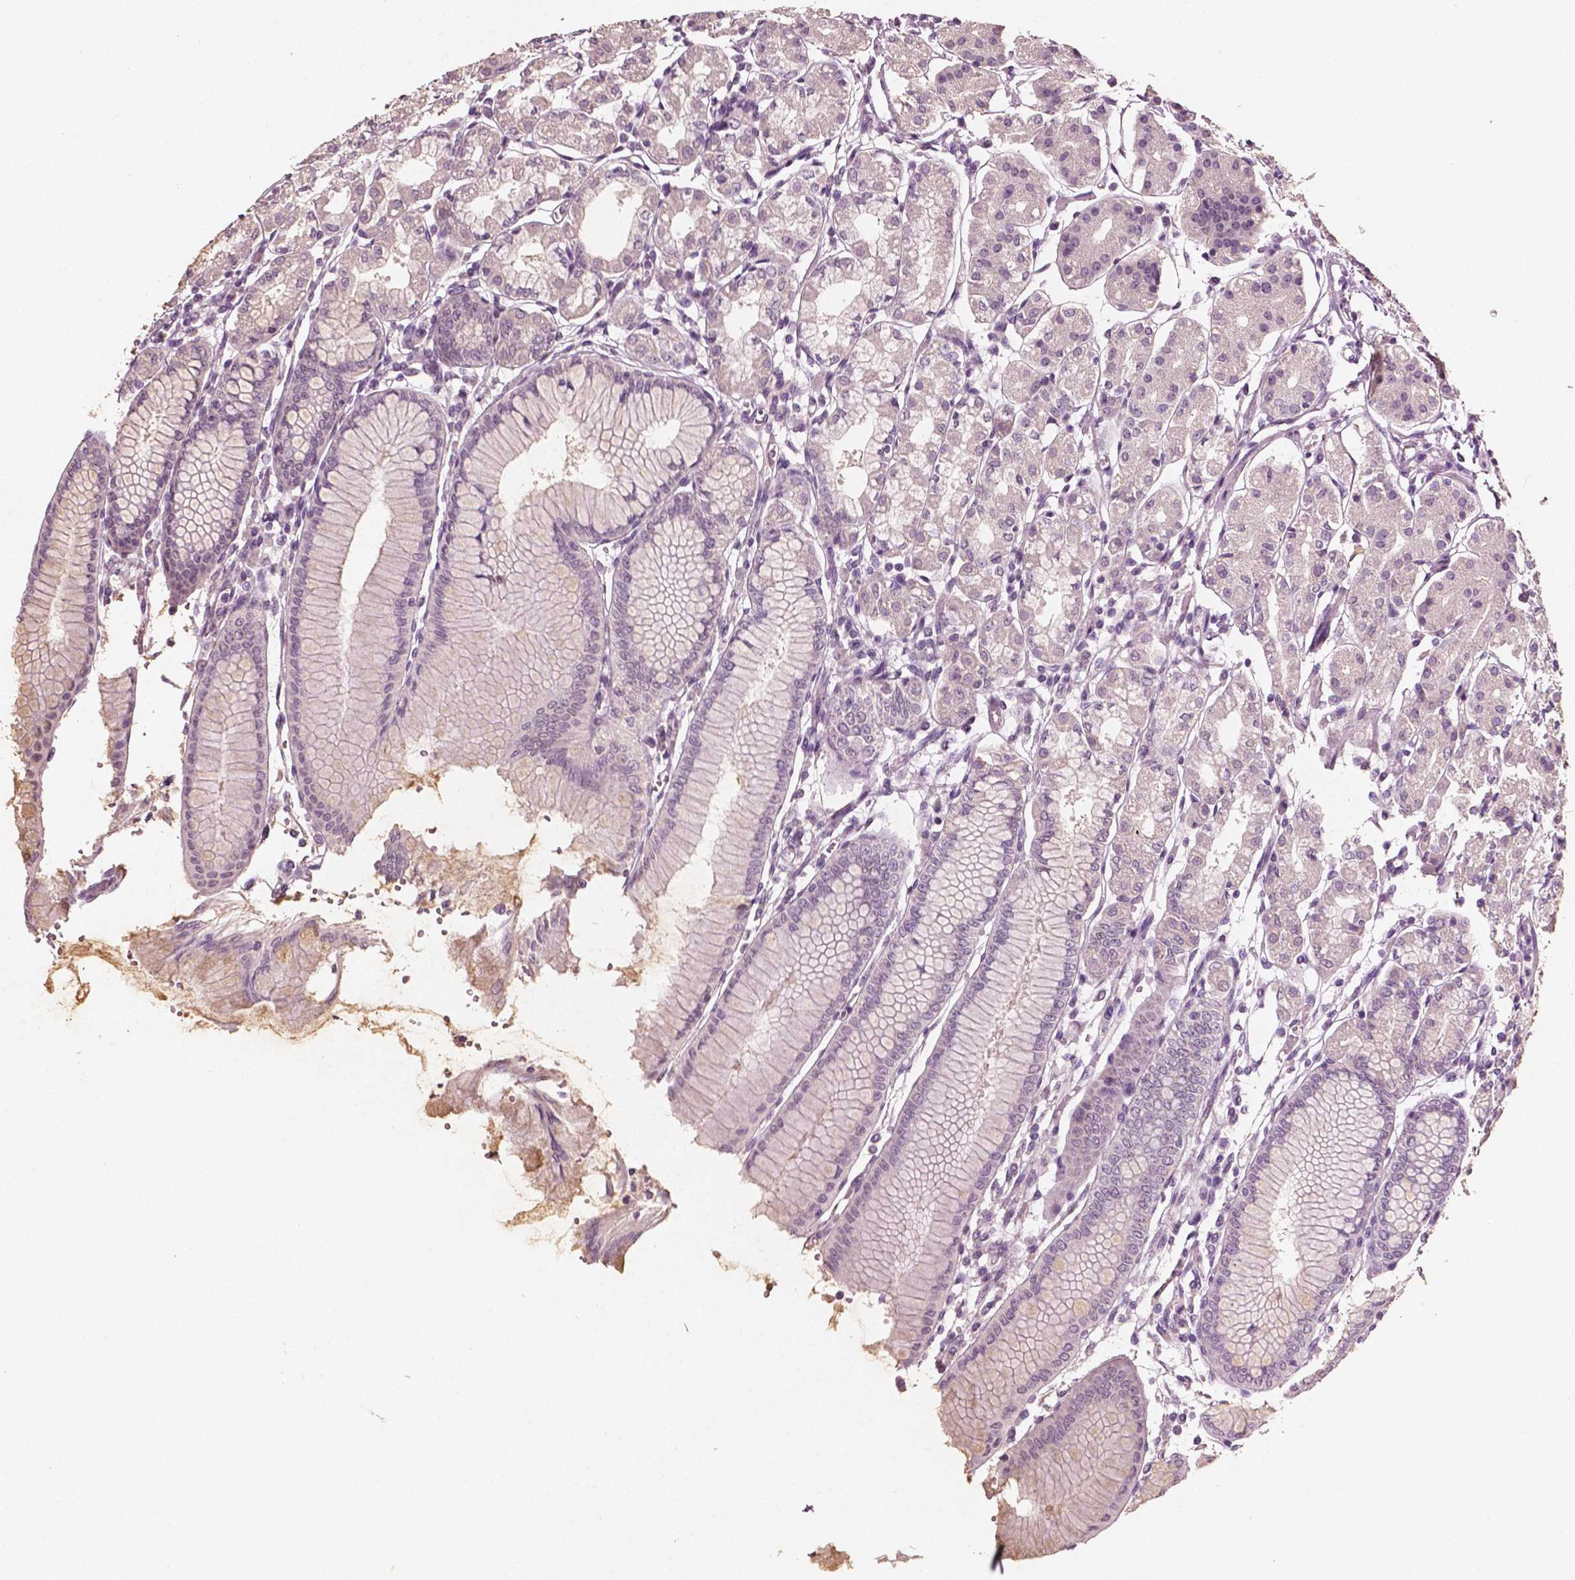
{"staining": {"intensity": "negative", "quantity": "none", "location": "none"}, "tissue": "stomach", "cell_type": "Glandular cells", "image_type": "normal", "snomed": [{"axis": "morphology", "description": "Normal tissue, NOS"}, {"axis": "topography", "description": "Skeletal muscle"}, {"axis": "topography", "description": "Stomach"}], "caption": "IHC image of benign stomach: human stomach stained with DAB exhibits no significant protein staining in glandular cells. The staining is performed using DAB brown chromogen with nuclei counter-stained in using hematoxylin.", "gene": "PLA2R1", "patient": {"sex": "female", "age": 57}}